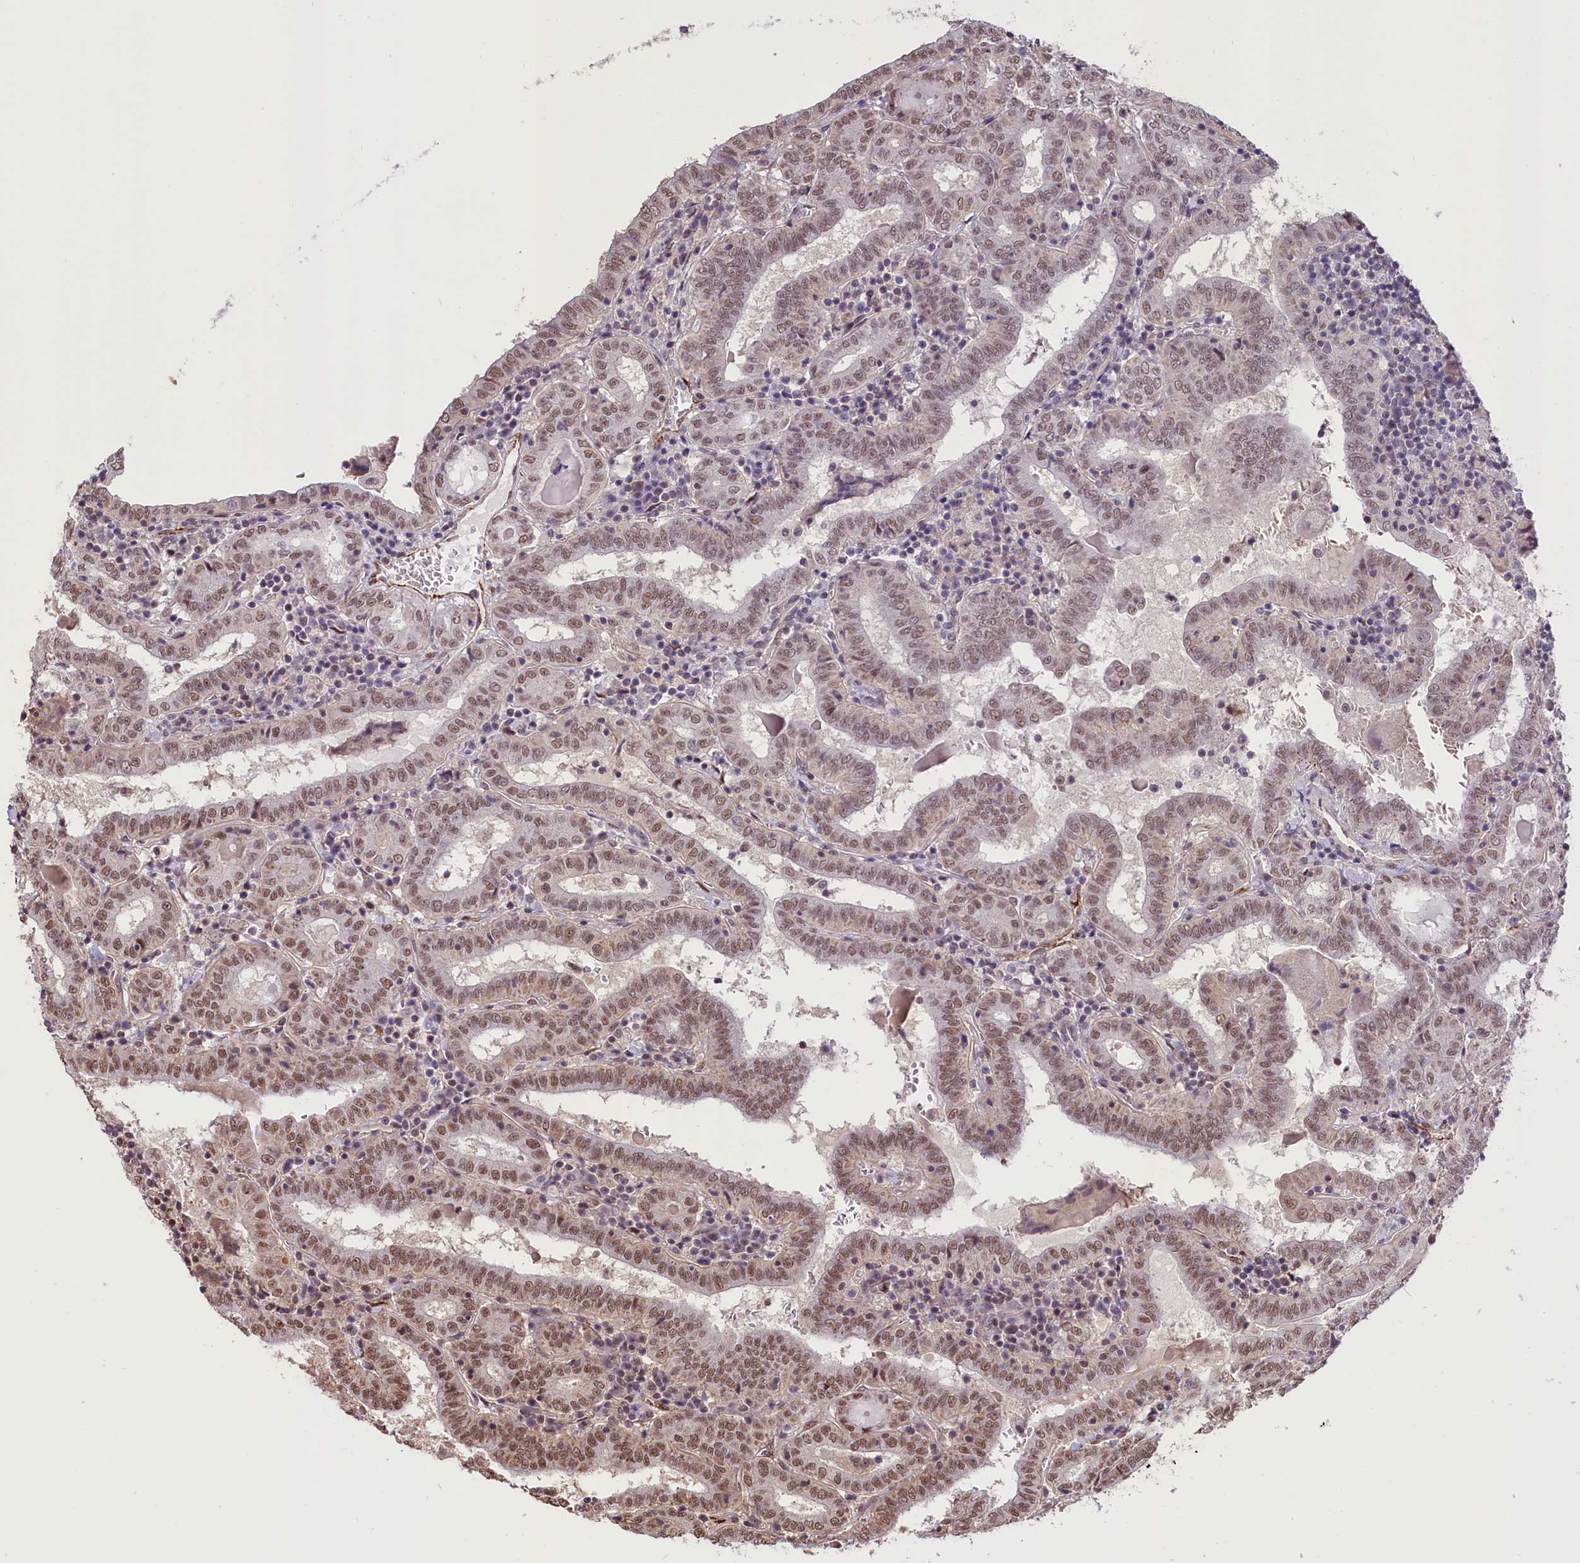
{"staining": {"intensity": "weak", "quantity": ">75%", "location": "nuclear"}, "tissue": "thyroid cancer", "cell_type": "Tumor cells", "image_type": "cancer", "snomed": [{"axis": "morphology", "description": "Papillary adenocarcinoma, NOS"}, {"axis": "topography", "description": "Thyroid gland"}], "caption": "Thyroid cancer stained with a protein marker exhibits weak staining in tumor cells.", "gene": "MRPL54", "patient": {"sex": "female", "age": 72}}